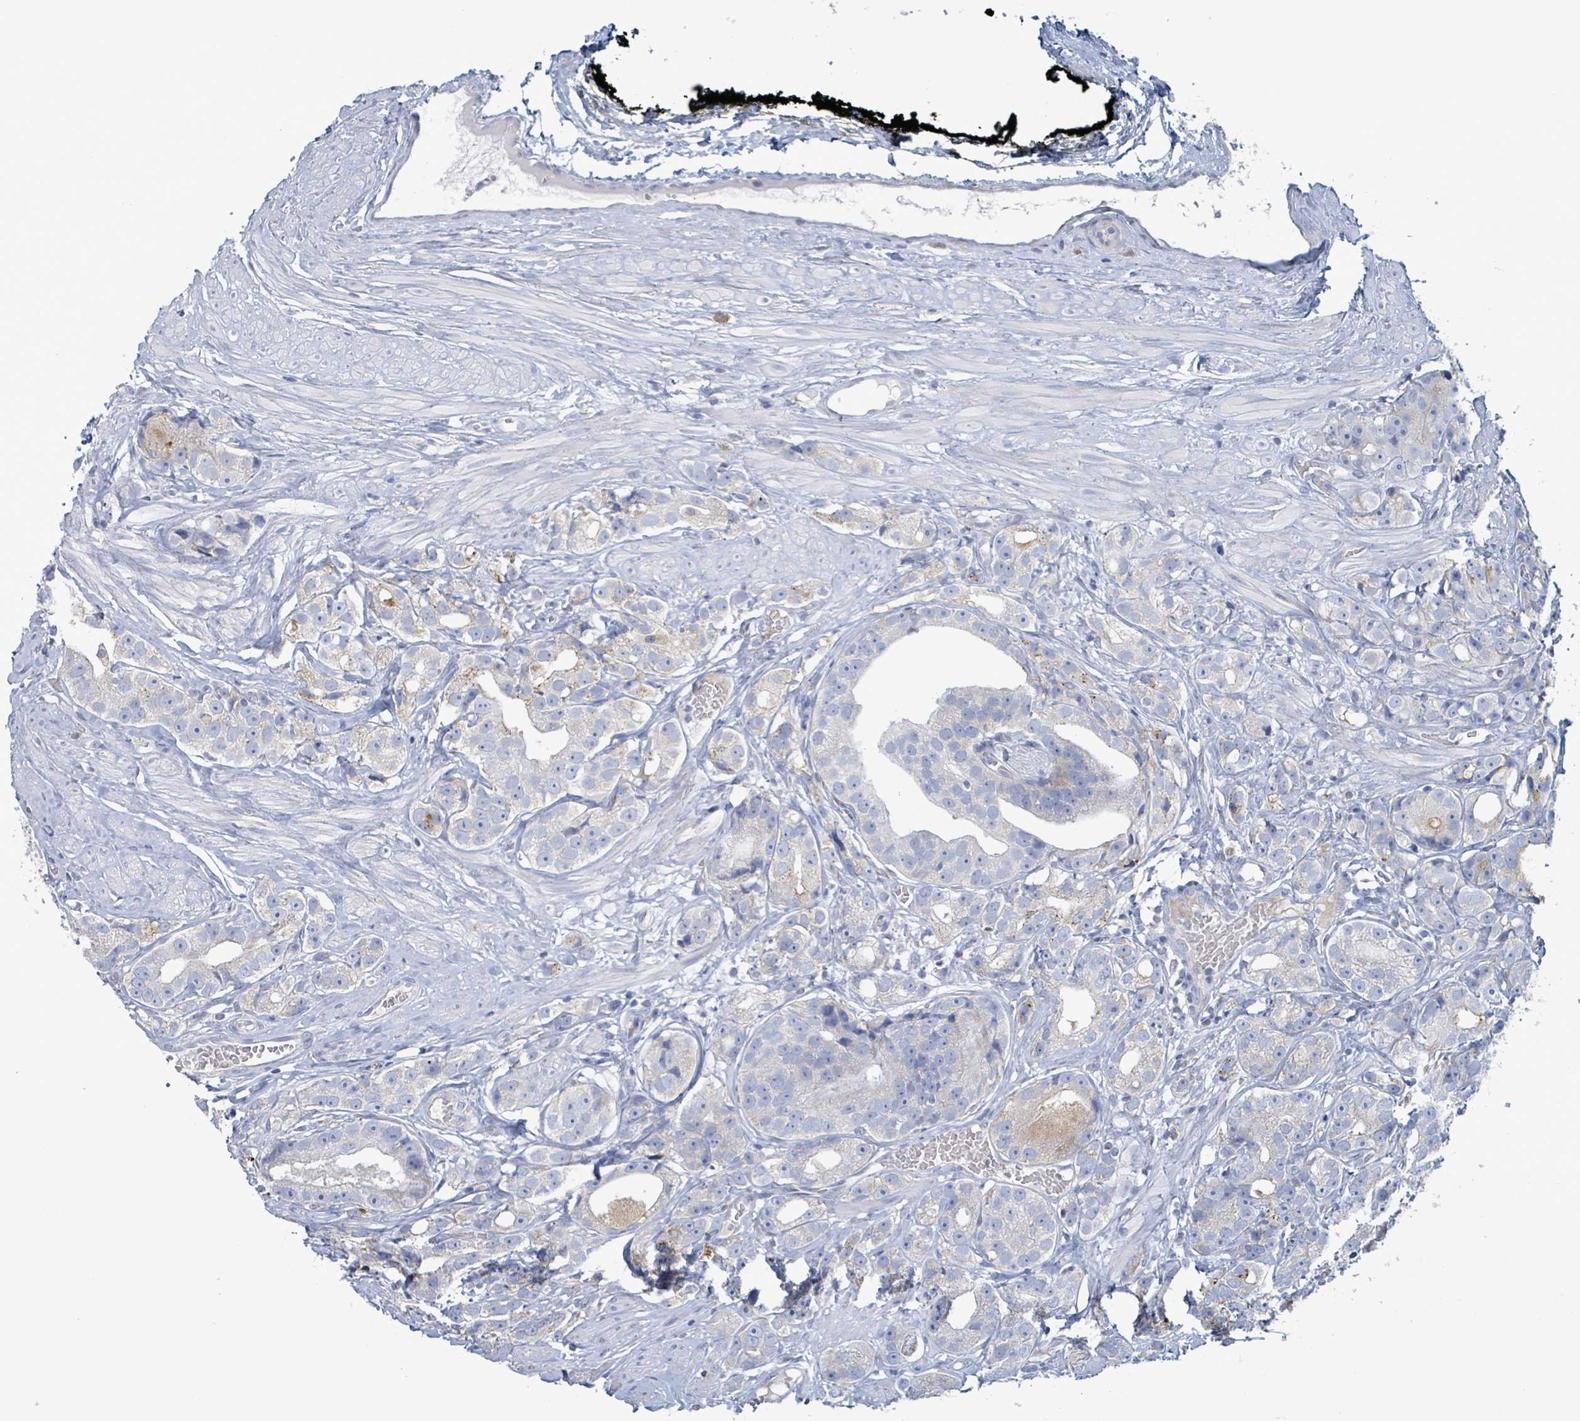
{"staining": {"intensity": "negative", "quantity": "none", "location": "none"}, "tissue": "prostate cancer", "cell_type": "Tumor cells", "image_type": "cancer", "snomed": [{"axis": "morphology", "description": "Adenocarcinoma, High grade"}, {"axis": "topography", "description": "Prostate"}], "caption": "The micrograph exhibits no staining of tumor cells in adenocarcinoma (high-grade) (prostate).", "gene": "AKR1C4", "patient": {"sex": "male", "age": 71}}